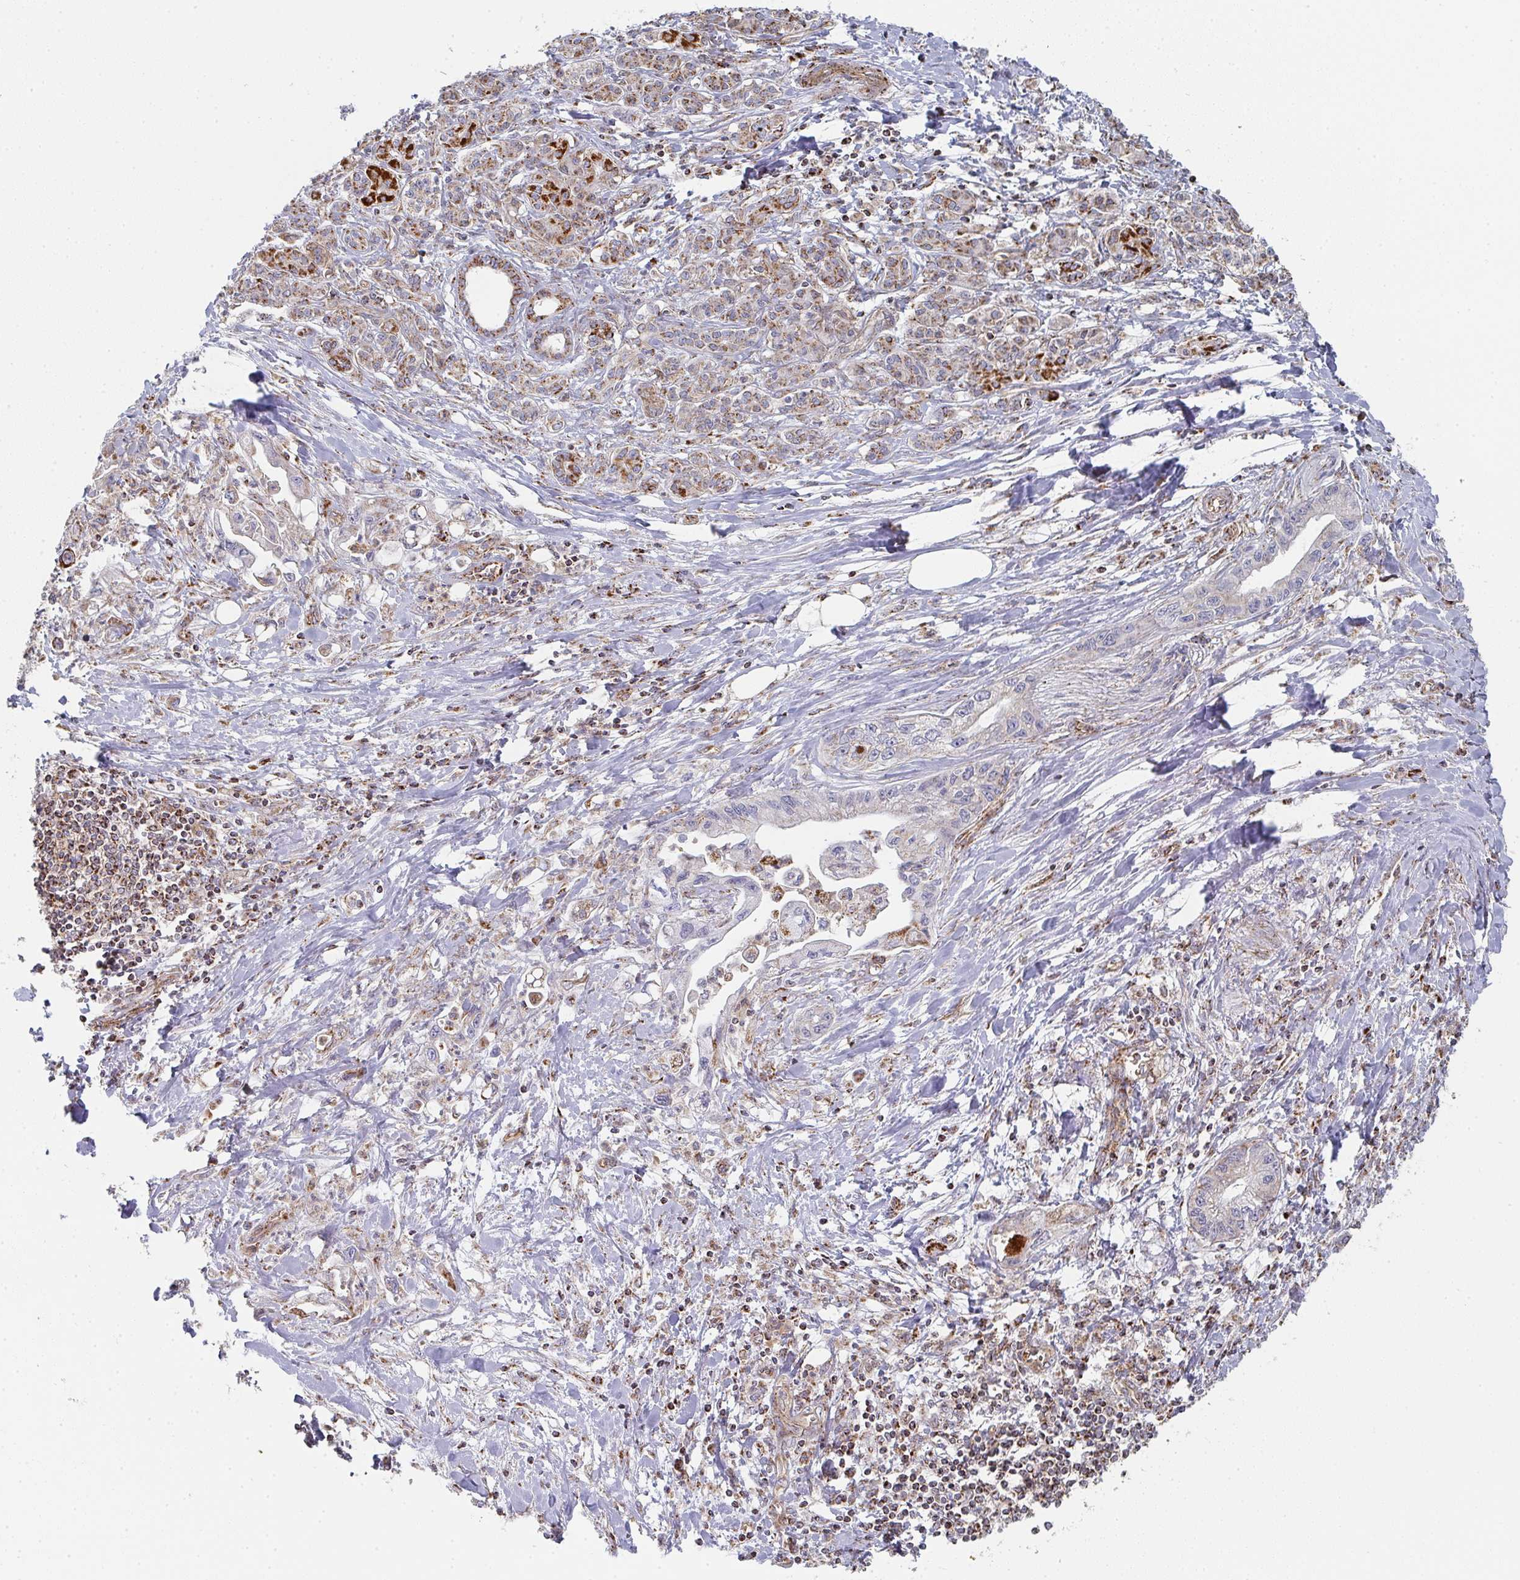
{"staining": {"intensity": "negative", "quantity": "none", "location": "none"}, "tissue": "pancreatic cancer", "cell_type": "Tumor cells", "image_type": "cancer", "snomed": [{"axis": "morphology", "description": "Adenocarcinoma, NOS"}, {"axis": "topography", "description": "Pancreas"}], "caption": "IHC photomicrograph of neoplastic tissue: human adenocarcinoma (pancreatic) stained with DAB (3,3'-diaminobenzidine) shows no significant protein positivity in tumor cells. Brightfield microscopy of IHC stained with DAB (brown) and hematoxylin (blue), captured at high magnification.", "gene": "ZNF526", "patient": {"sex": "male", "age": 61}}